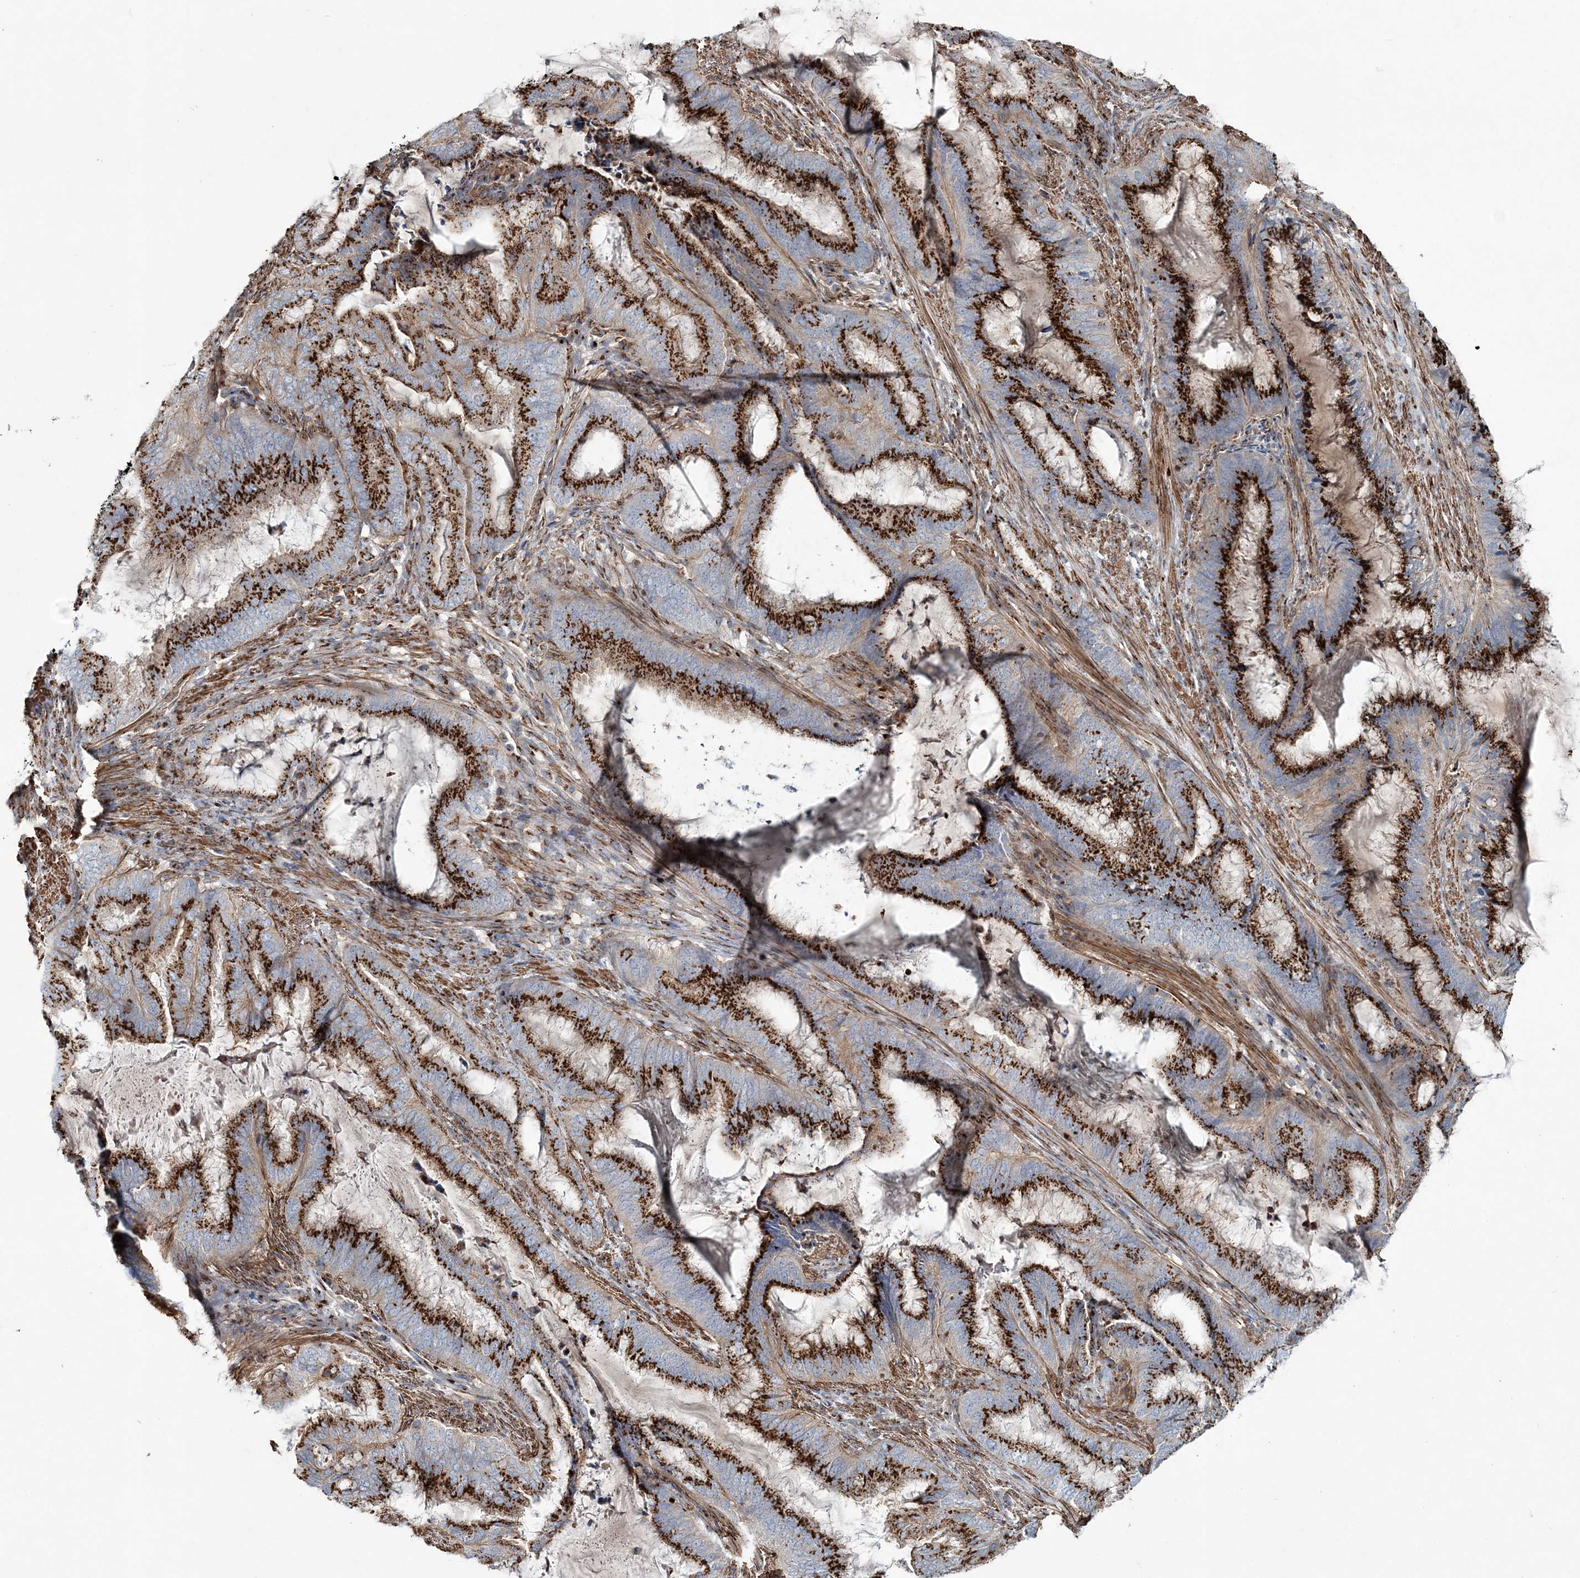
{"staining": {"intensity": "strong", "quantity": ">75%", "location": "cytoplasmic/membranous"}, "tissue": "endometrial cancer", "cell_type": "Tumor cells", "image_type": "cancer", "snomed": [{"axis": "morphology", "description": "Adenocarcinoma, NOS"}, {"axis": "topography", "description": "Endometrium"}], "caption": "Immunohistochemical staining of human endometrial cancer (adenocarcinoma) exhibits high levels of strong cytoplasmic/membranous staining in approximately >75% of tumor cells. The staining is performed using DAB brown chromogen to label protein expression. The nuclei are counter-stained blue using hematoxylin.", "gene": "MAN1A2", "patient": {"sex": "female", "age": 51}}